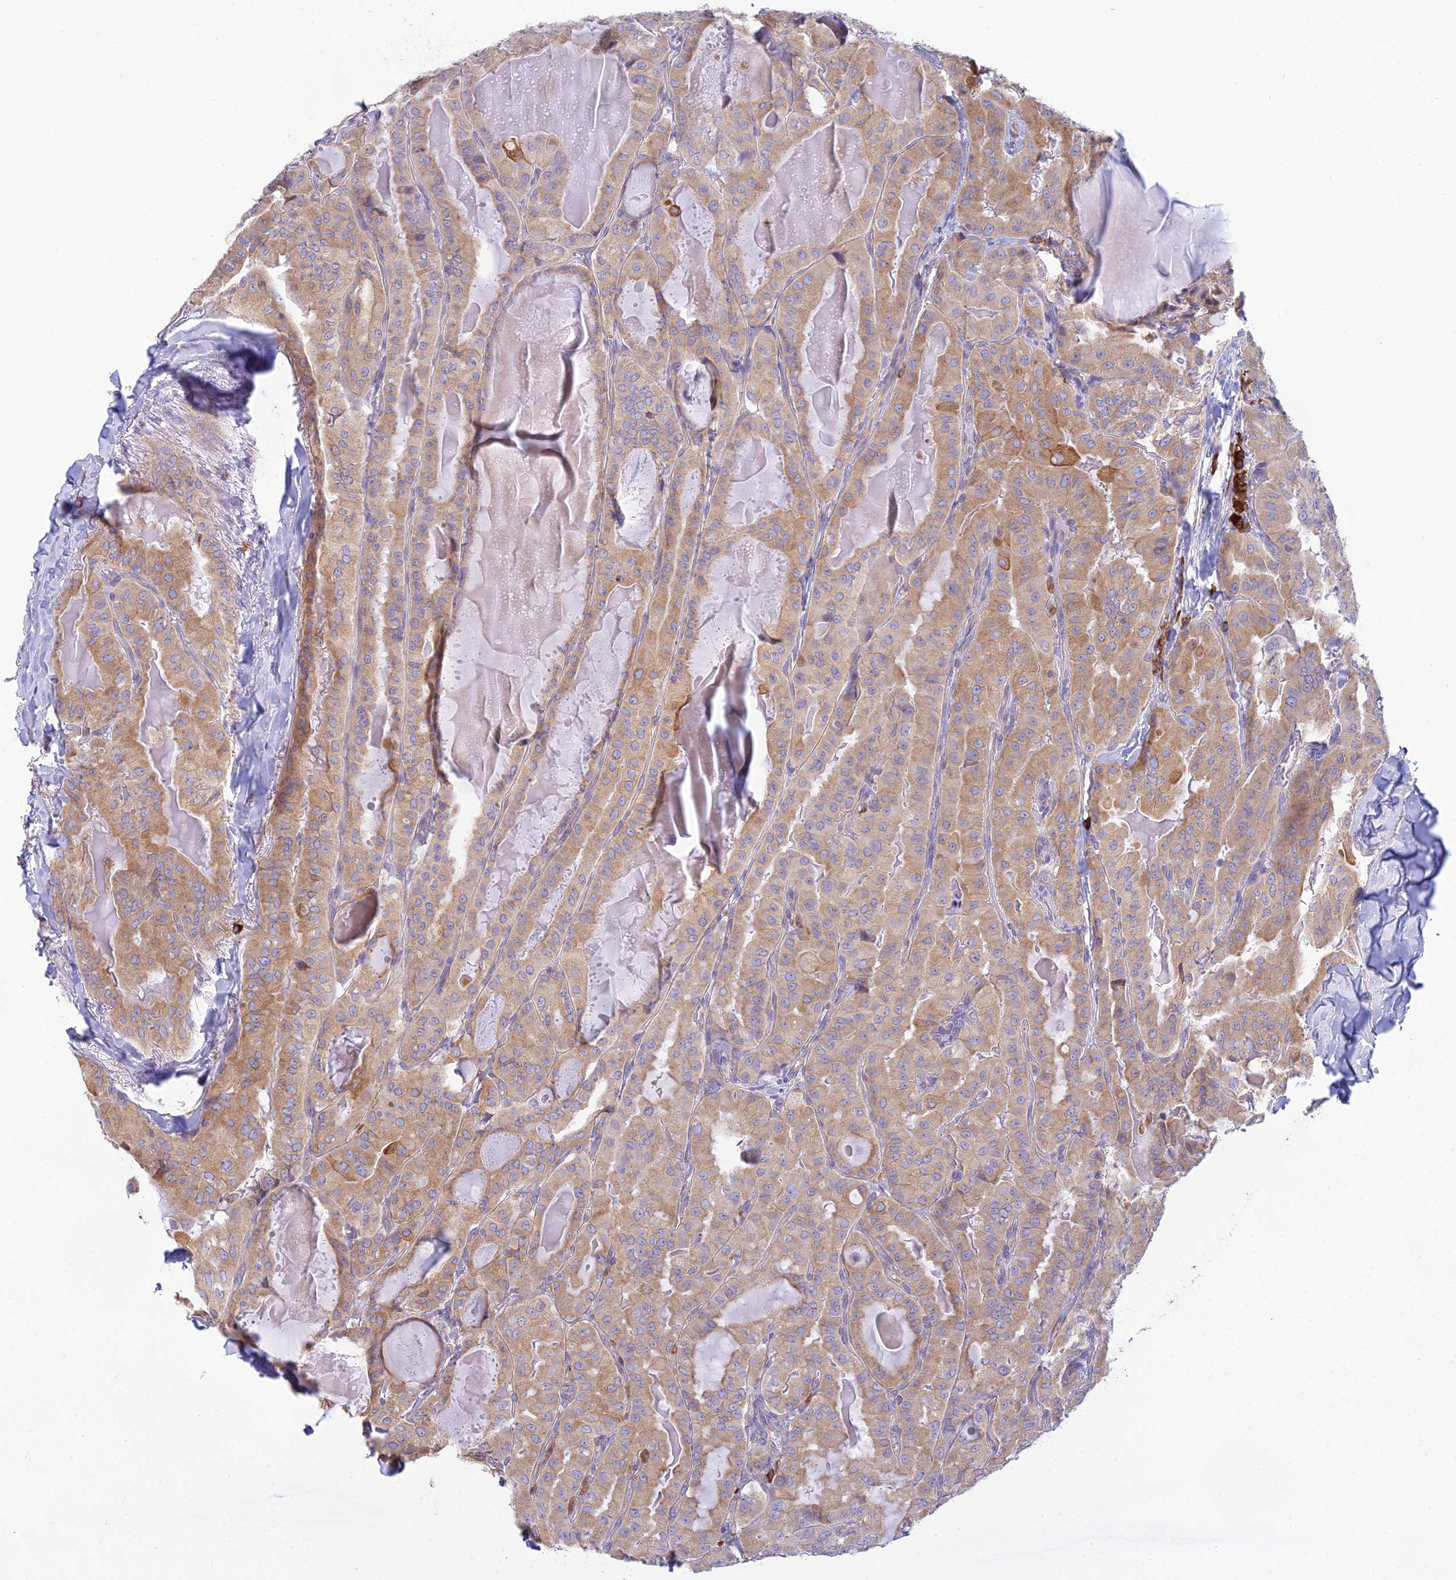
{"staining": {"intensity": "moderate", "quantity": ">75%", "location": "cytoplasmic/membranous"}, "tissue": "thyroid cancer", "cell_type": "Tumor cells", "image_type": "cancer", "snomed": [{"axis": "morphology", "description": "Papillary adenocarcinoma, NOS"}, {"axis": "topography", "description": "Thyroid gland"}], "caption": "Approximately >75% of tumor cells in human thyroid cancer (papillary adenocarcinoma) reveal moderate cytoplasmic/membranous protein positivity as visualized by brown immunohistochemical staining.", "gene": "HM13", "patient": {"sex": "female", "age": 68}}